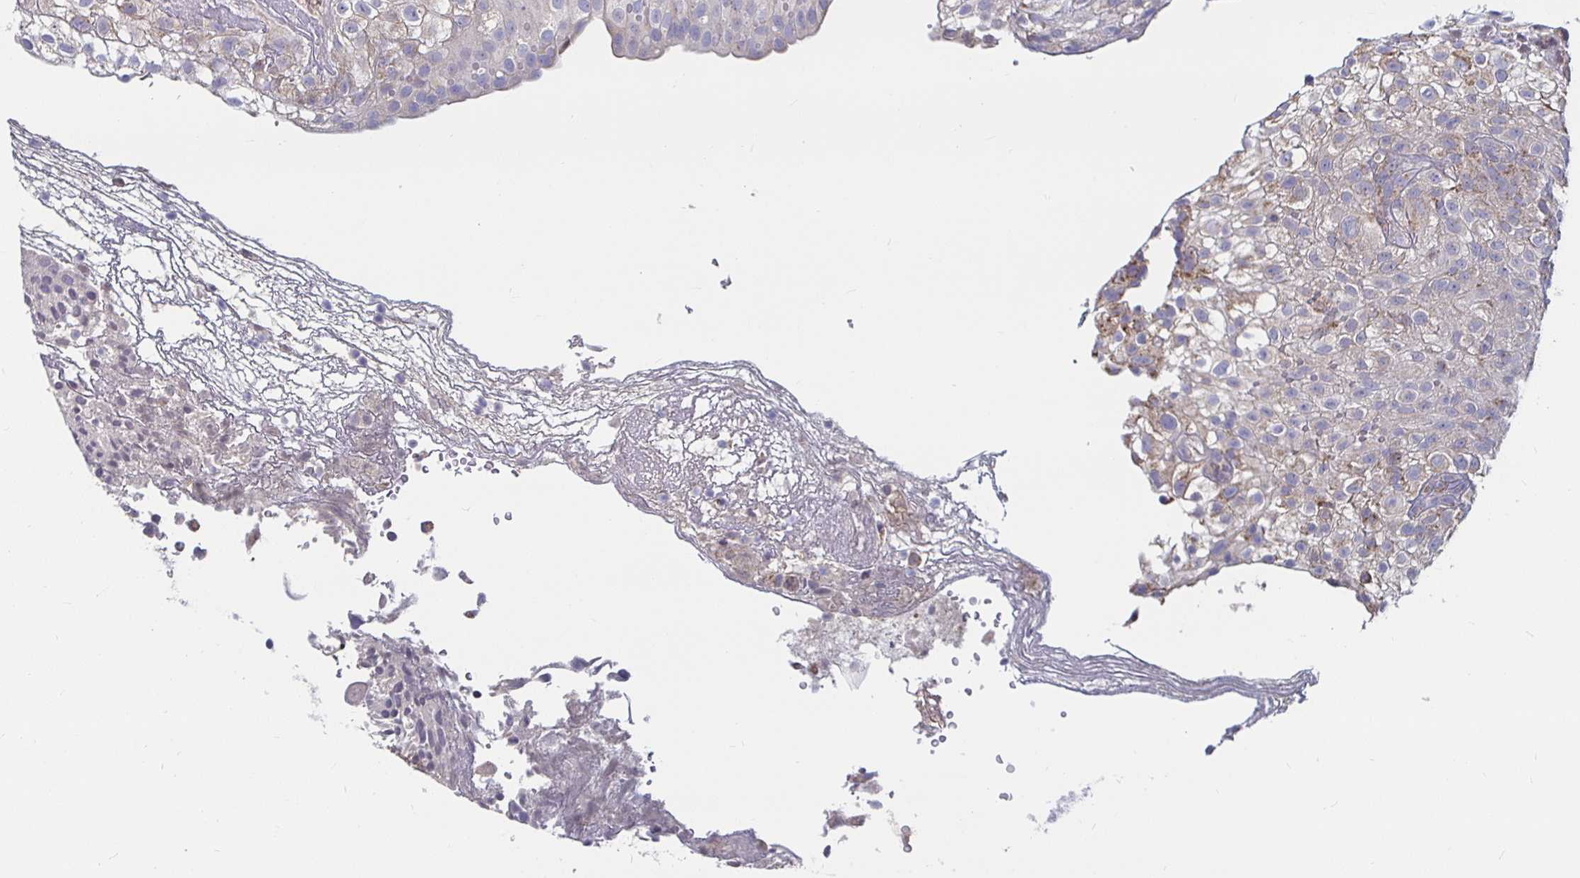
{"staining": {"intensity": "weak", "quantity": "<25%", "location": "cytoplasmic/membranous"}, "tissue": "urothelial cancer", "cell_type": "Tumor cells", "image_type": "cancer", "snomed": [{"axis": "morphology", "description": "Urothelial carcinoma, High grade"}, {"axis": "topography", "description": "Urinary bladder"}], "caption": "There is no significant expression in tumor cells of urothelial cancer.", "gene": "RNF144B", "patient": {"sex": "male", "age": 56}}